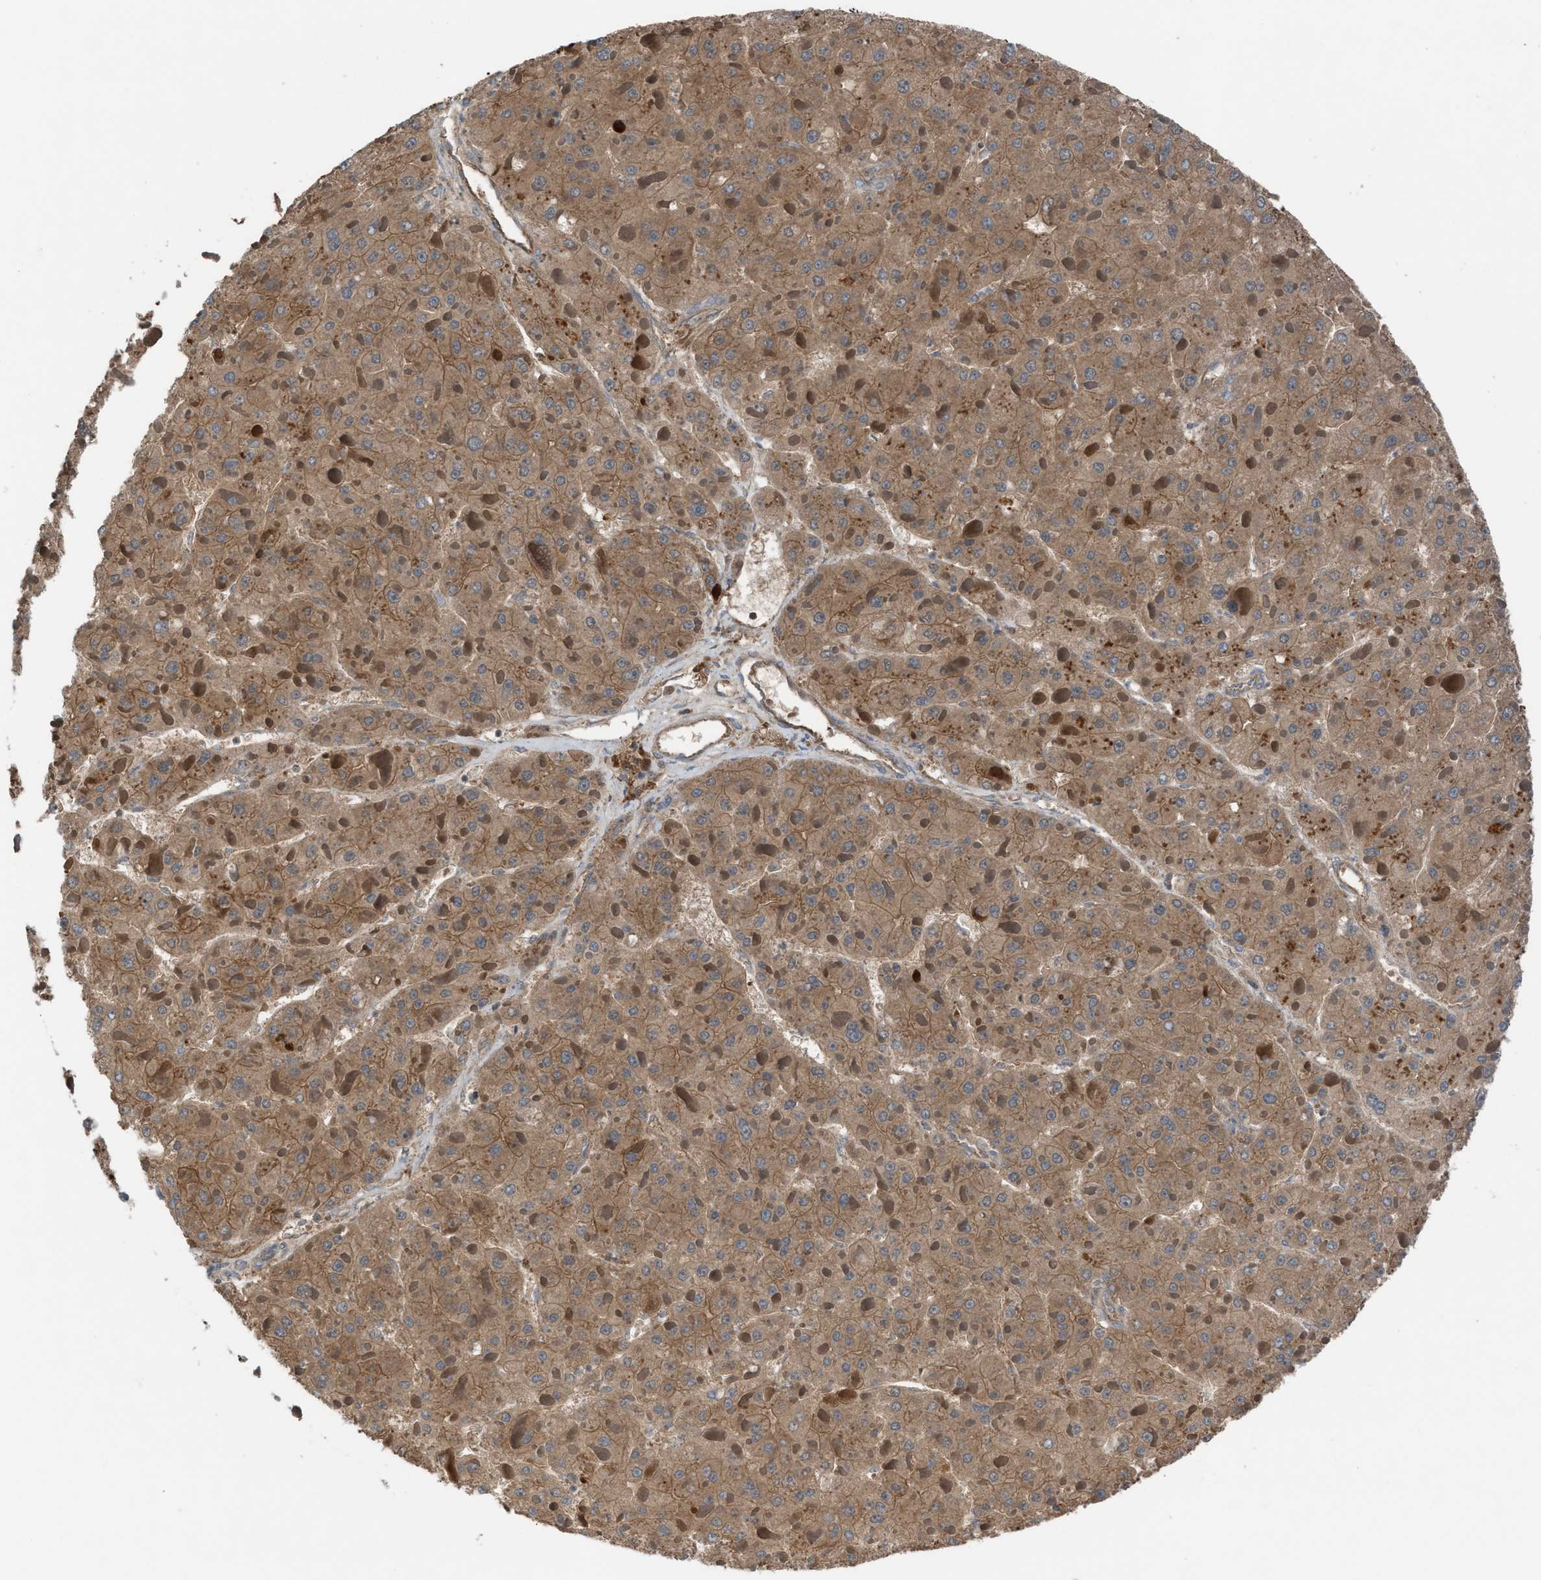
{"staining": {"intensity": "weak", "quantity": ">75%", "location": "cytoplasmic/membranous"}, "tissue": "liver cancer", "cell_type": "Tumor cells", "image_type": "cancer", "snomed": [{"axis": "morphology", "description": "Carcinoma, Hepatocellular, NOS"}, {"axis": "topography", "description": "Liver"}], "caption": "The histopathology image displays a brown stain indicating the presence of a protein in the cytoplasmic/membranous of tumor cells in hepatocellular carcinoma (liver).", "gene": "TPK1", "patient": {"sex": "female", "age": 73}}